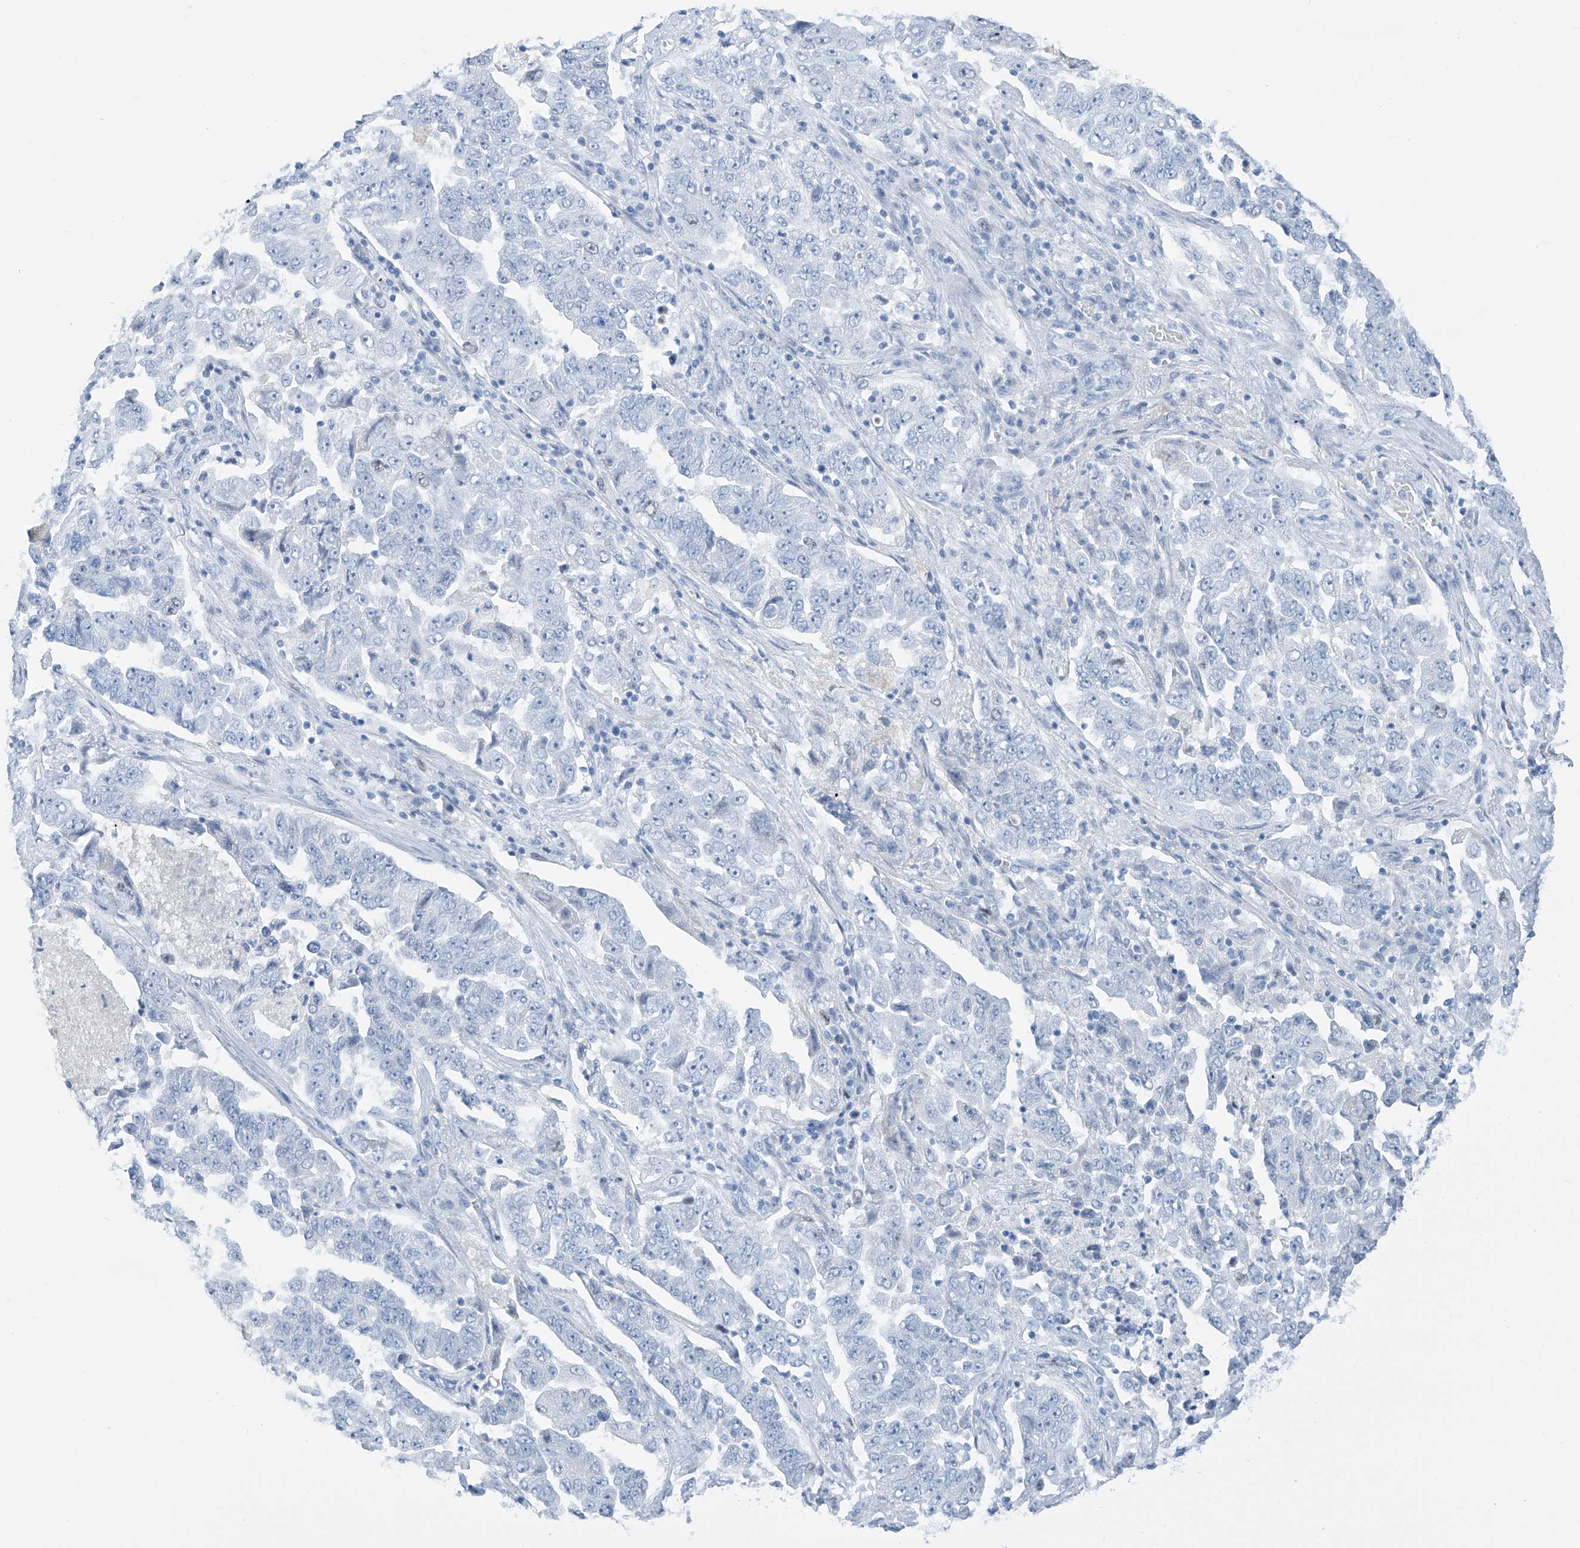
{"staining": {"intensity": "negative", "quantity": "none", "location": "none"}, "tissue": "lung cancer", "cell_type": "Tumor cells", "image_type": "cancer", "snomed": [{"axis": "morphology", "description": "Adenocarcinoma, NOS"}, {"axis": "topography", "description": "Lung"}], "caption": "DAB immunohistochemical staining of human adenocarcinoma (lung) shows no significant positivity in tumor cells.", "gene": "SGO2", "patient": {"sex": "female", "age": 51}}